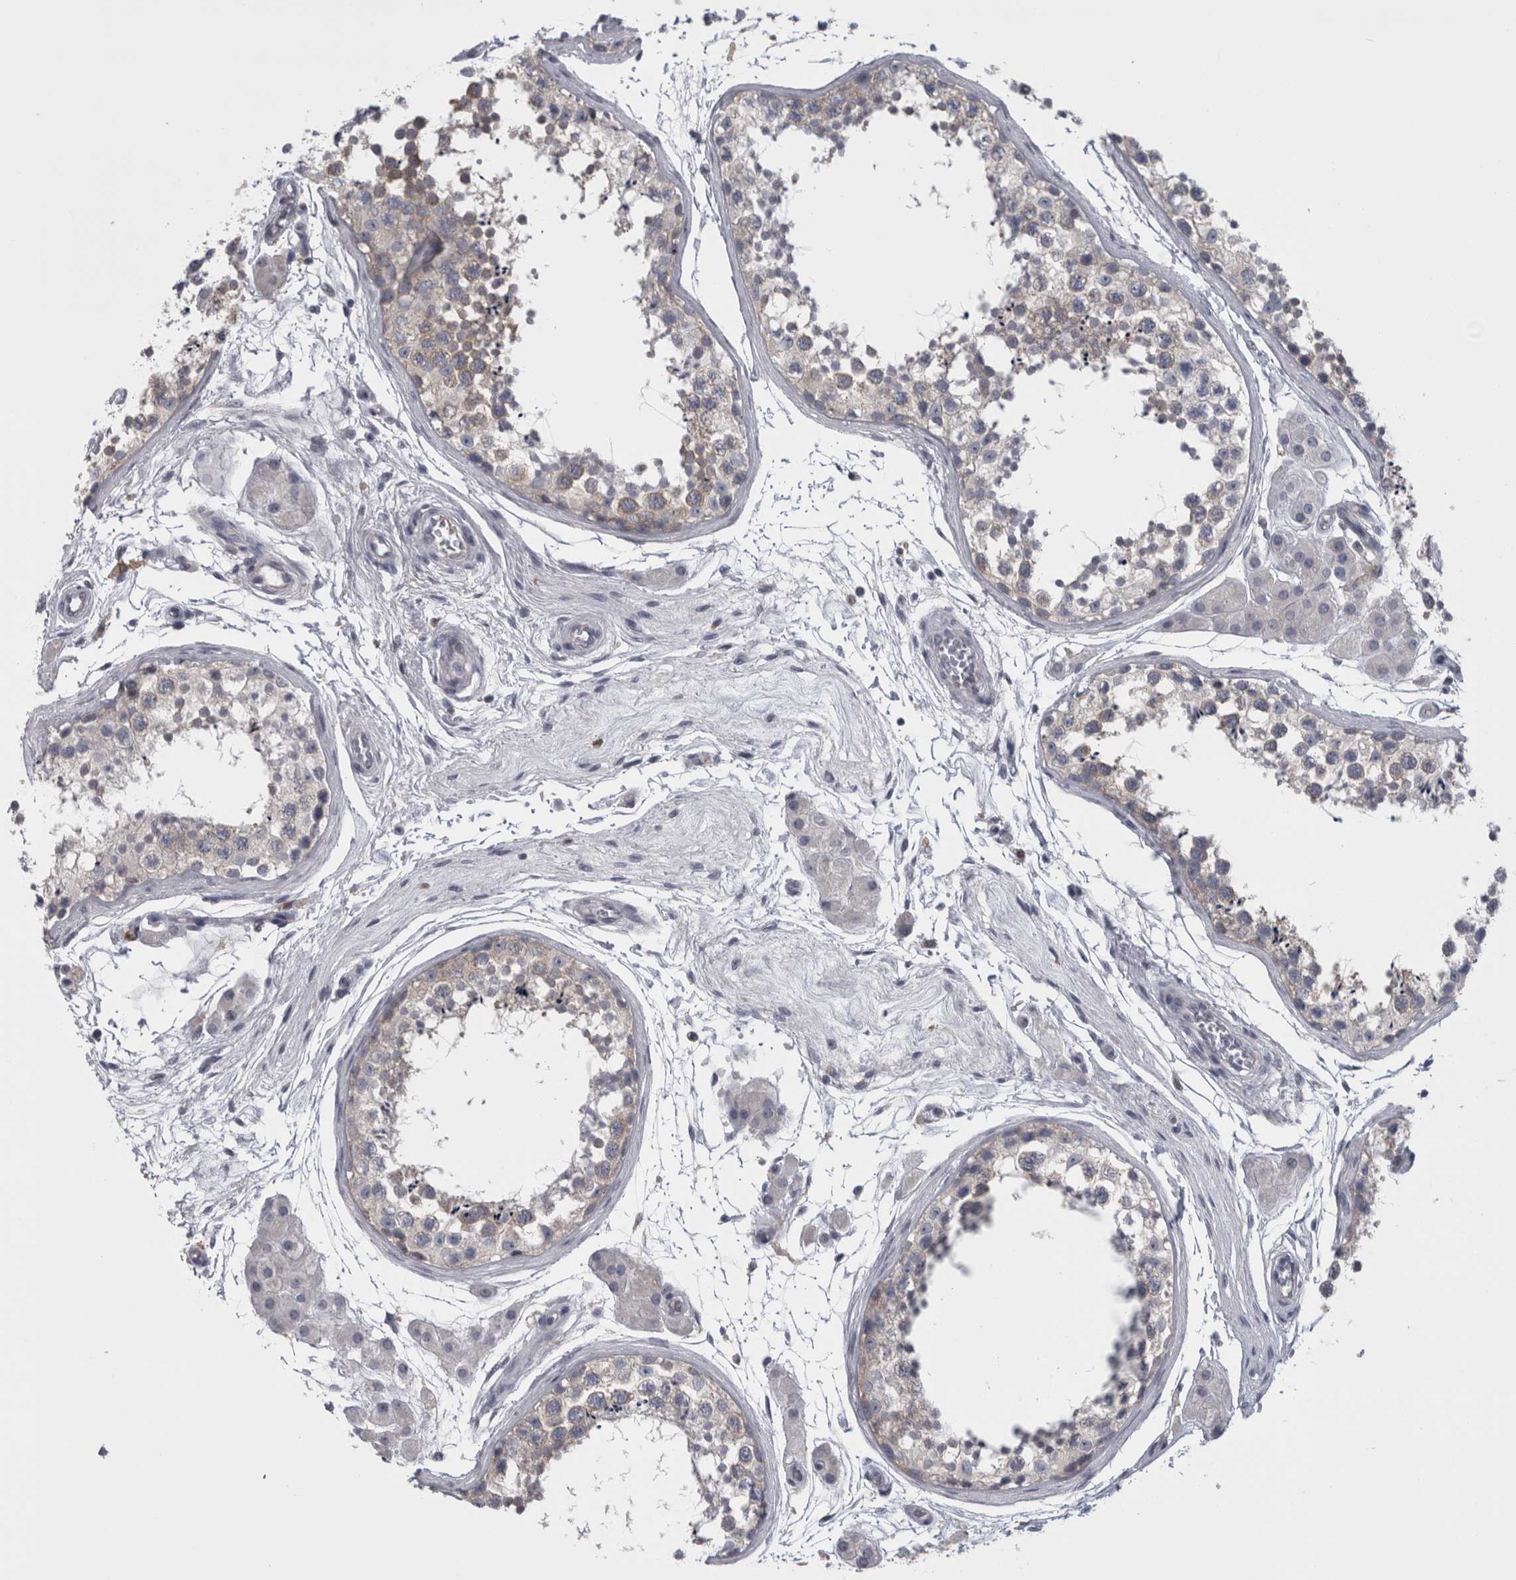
{"staining": {"intensity": "weak", "quantity": "25%-75%", "location": "cytoplasmic/membranous"}, "tissue": "testis", "cell_type": "Cells in seminiferous ducts", "image_type": "normal", "snomed": [{"axis": "morphology", "description": "Normal tissue, NOS"}, {"axis": "topography", "description": "Testis"}], "caption": "Testis stained with a brown dye reveals weak cytoplasmic/membranous positive expression in about 25%-75% of cells in seminiferous ducts.", "gene": "PRRC2C", "patient": {"sex": "male", "age": 56}}